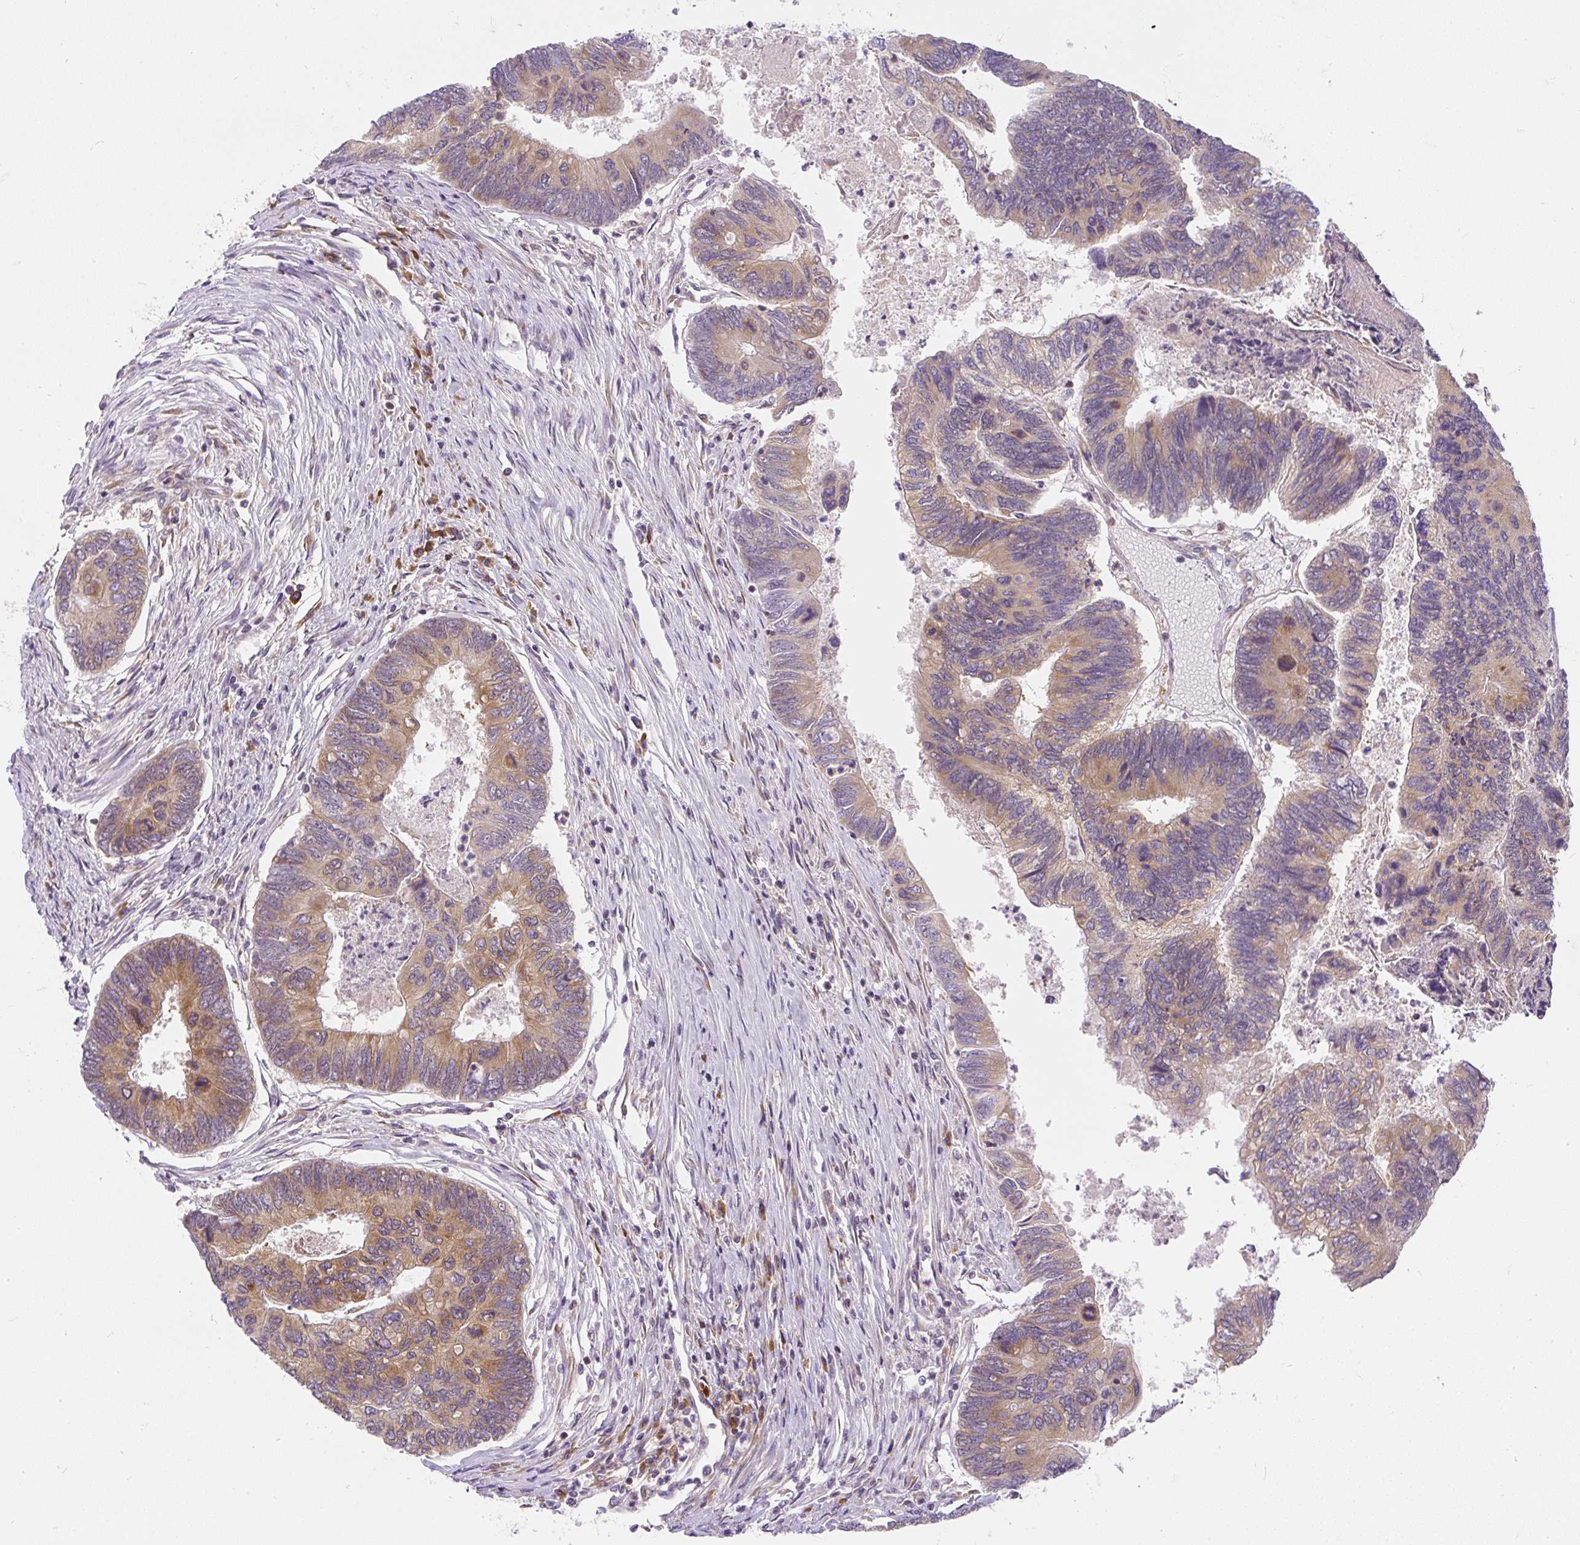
{"staining": {"intensity": "moderate", "quantity": ">75%", "location": "cytoplasmic/membranous"}, "tissue": "colorectal cancer", "cell_type": "Tumor cells", "image_type": "cancer", "snomed": [{"axis": "morphology", "description": "Adenocarcinoma, NOS"}, {"axis": "topography", "description": "Colon"}], "caption": "DAB immunohistochemical staining of colorectal adenocarcinoma reveals moderate cytoplasmic/membranous protein staining in approximately >75% of tumor cells.", "gene": "CYP20A1", "patient": {"sex": "female", "age": 67}}